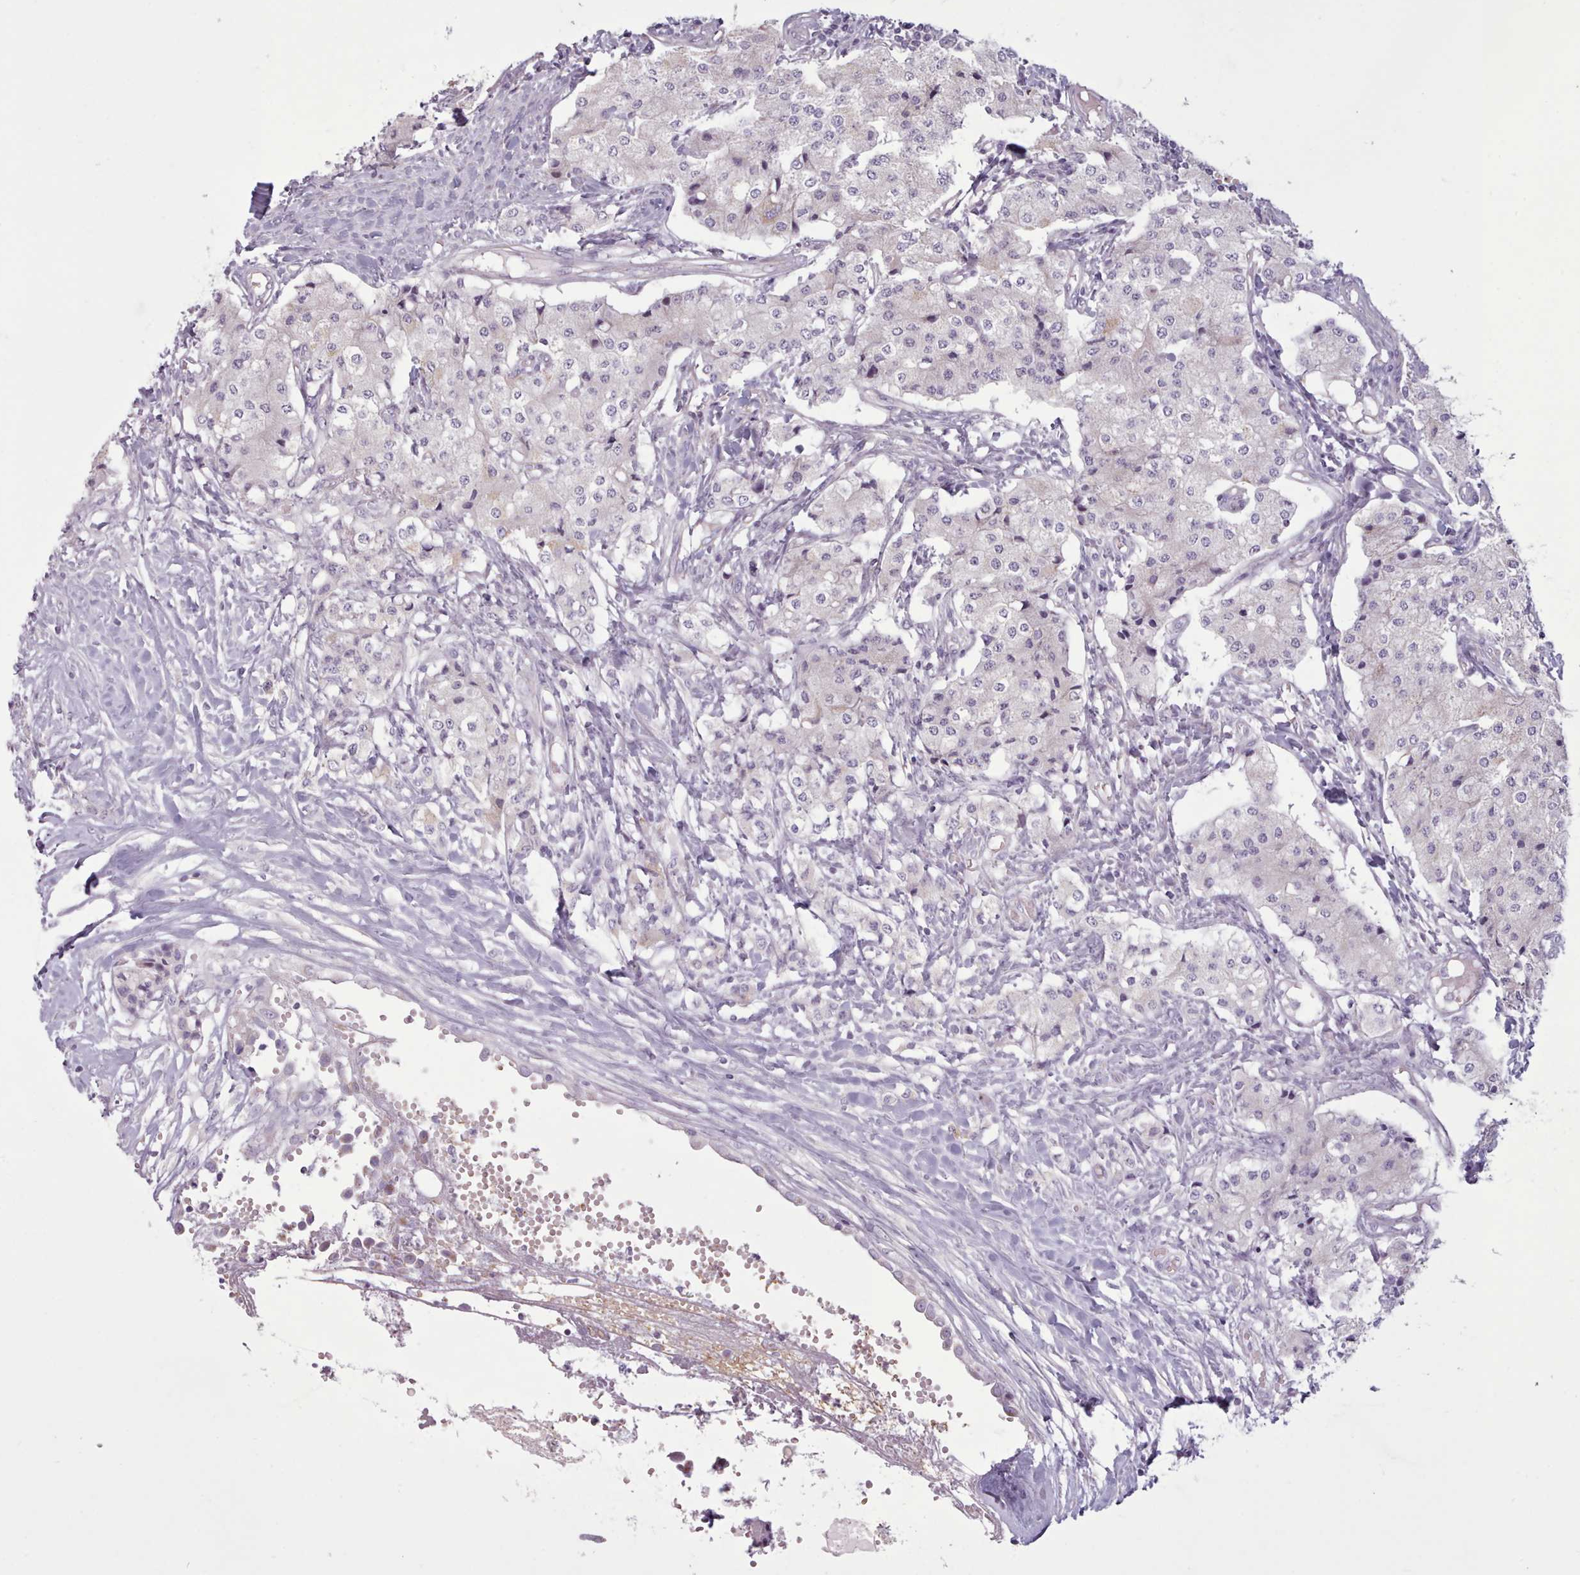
{"staining": {"intensity": "negative", "quantity": "none", "location": "none"}, "tissue": "carcinoid", "cell_type": "Tumor cells", "image_type": "cancer", "snomed": [{"axis": "morphology", "description": "Carcinoid, malignant, NOS"}, {"axis": "topography", "description": "Colon"}], "caption": "This is an immunohistochemistry (IHC) photomicrograph of human carcinoid. There is no positivity in tumor cells.", "gene": "AVL9", "patient": {"sex": "female", "age": 52}}